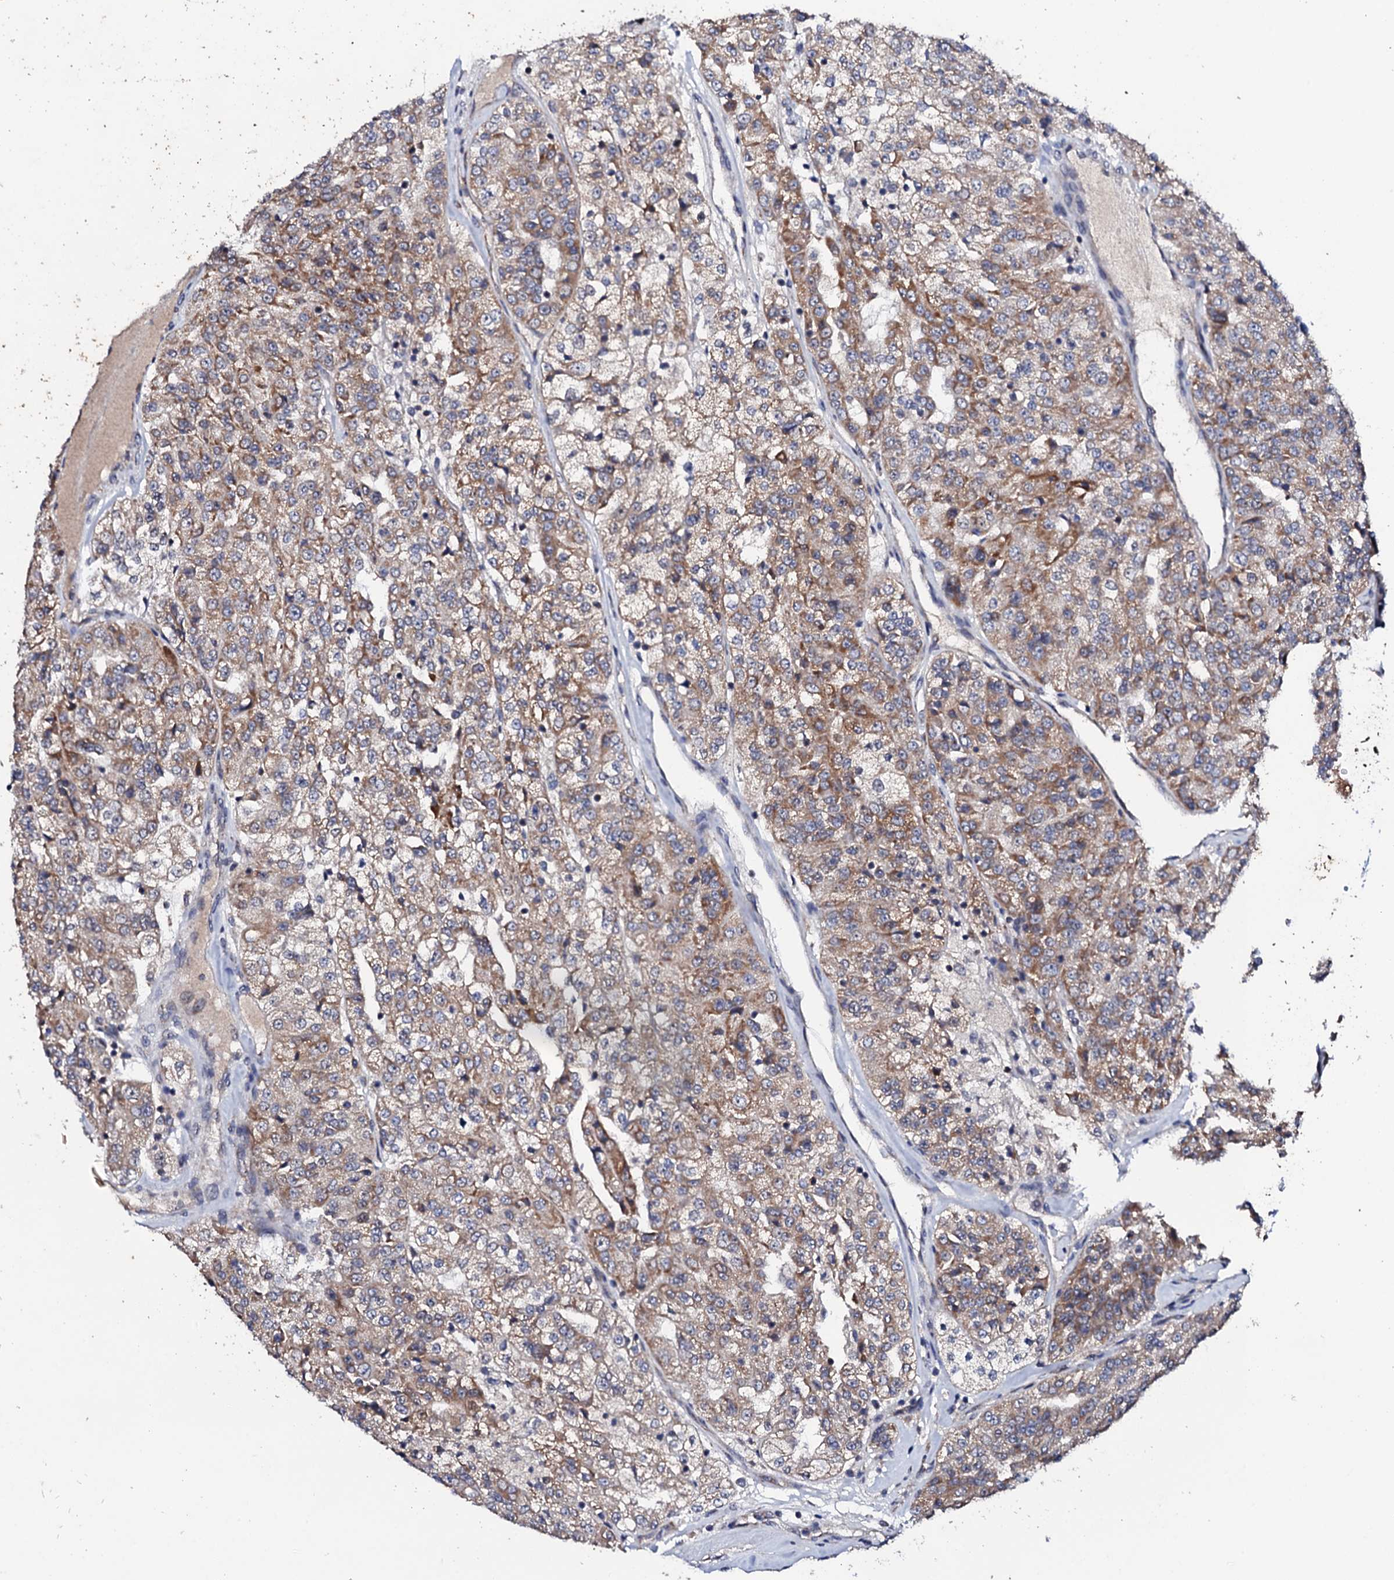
{"staining": {"intensity": "moderate", "quantity": ">75%", "location": "cytoplasmic/membranous"}, "tissue": "renal cancer", "cell_type": "Tumor cells", "image_type": "cancer", "snomed": [{"axis": "morphology", "description": "Adenocarcinoma, NOS"}, {"axis": "topography", "description": "Kidney"}], "caption": "Human renal cancer (adenocarcinoma) stained with a protein marker reveals moderate staining in tumor cells.", "gene": "MTIF3", "patient": {"sex": "female", "age": 63}}